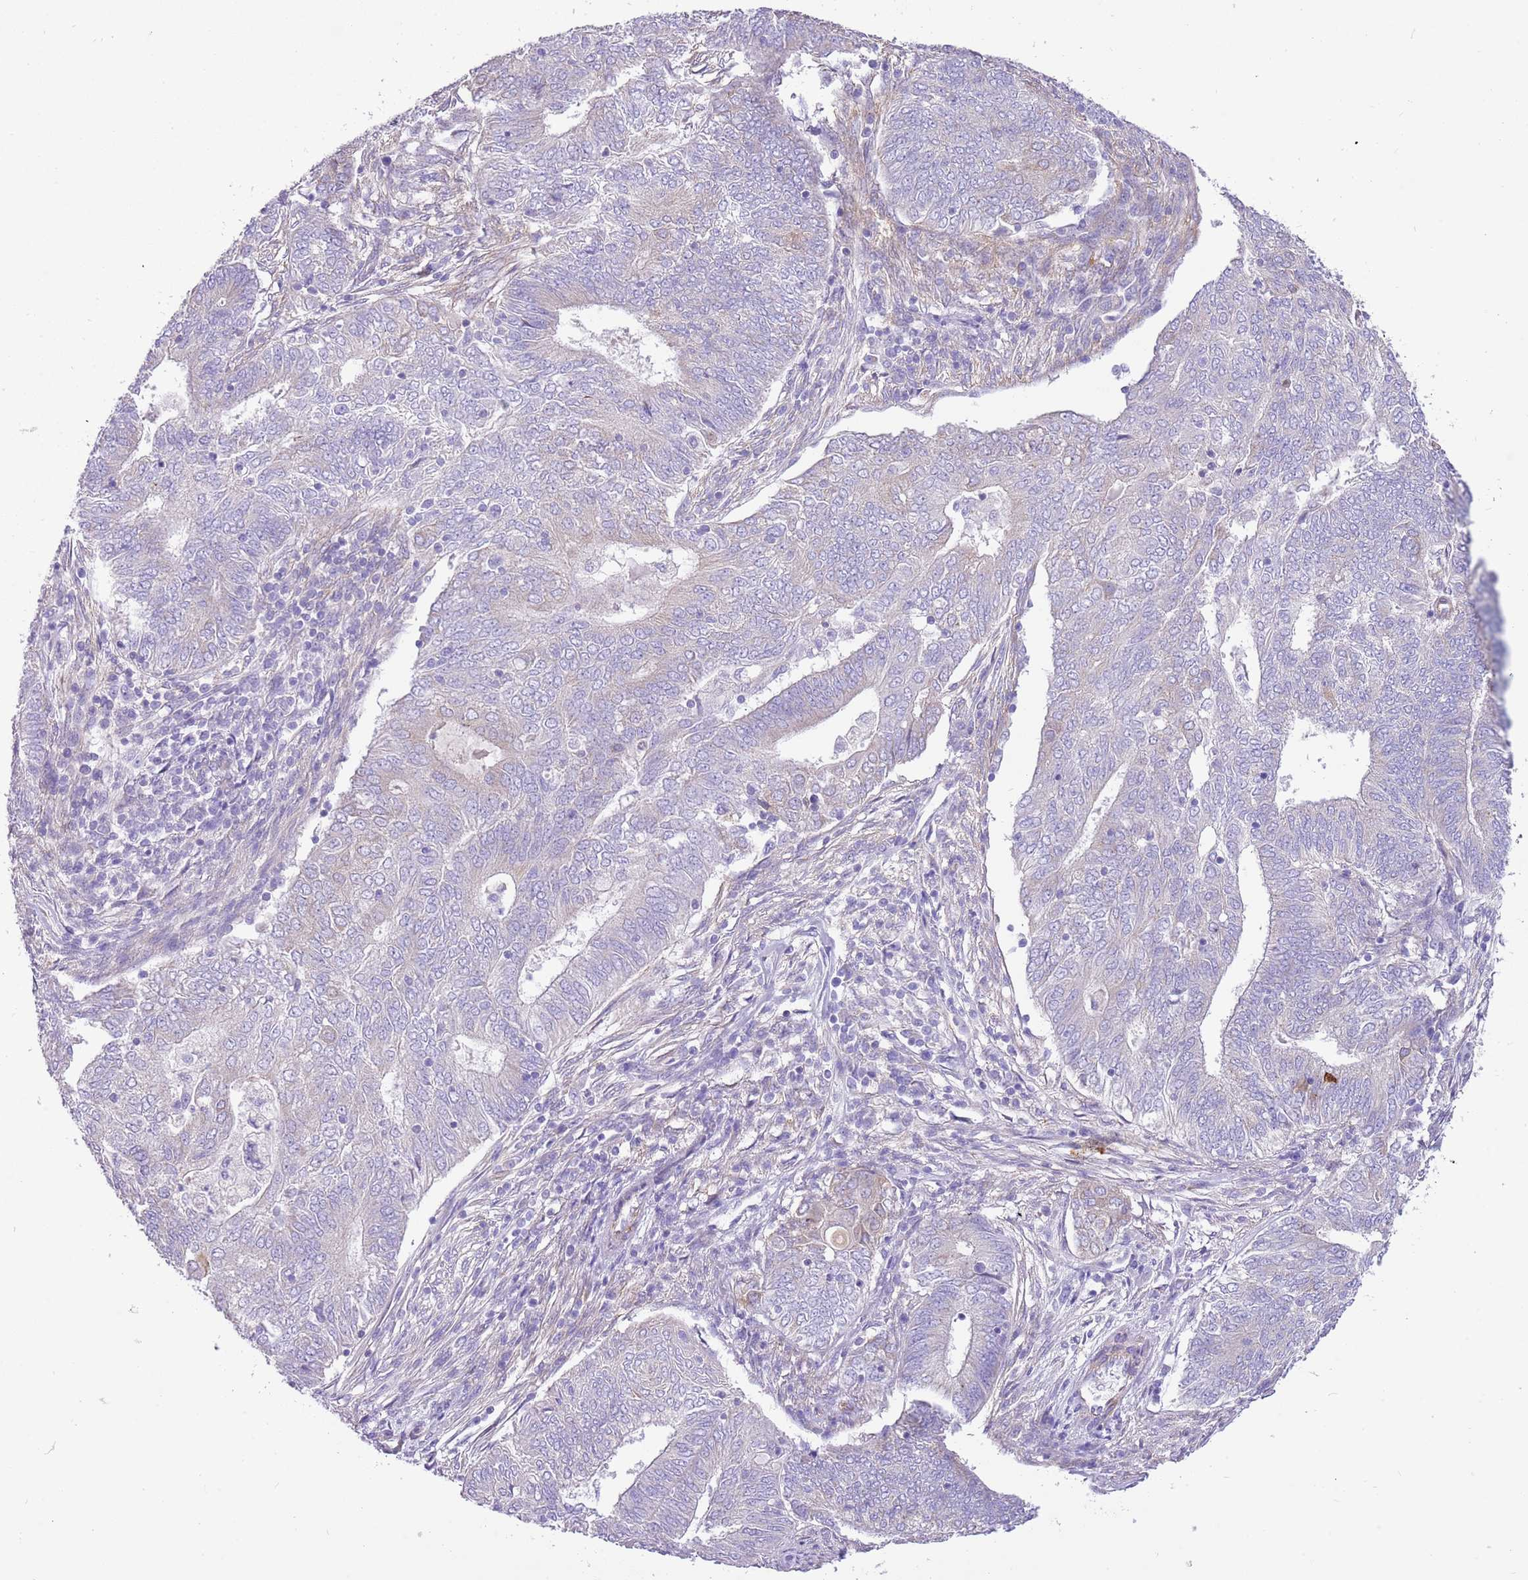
{"staining": {"intensity": "negative", "quantity": "none", "location": "none"}, "tissue": "endometrial cancer", "cell_type": "Tumor cells", "image_type": "cancer", "snomed": [{"axis": "morphology", "description": "Adenocarcinoma, NOS"}, {"axis": "topography", "description": "Endometrium"}], "caption": "High power microscopy photomicrograph of an IHC histopathology image of adenocarcinoma (endometrial), revealing no significant staining in tumor cells.", "gene": "SERINC3", "patient": {"sex": "female", "age": 62}}